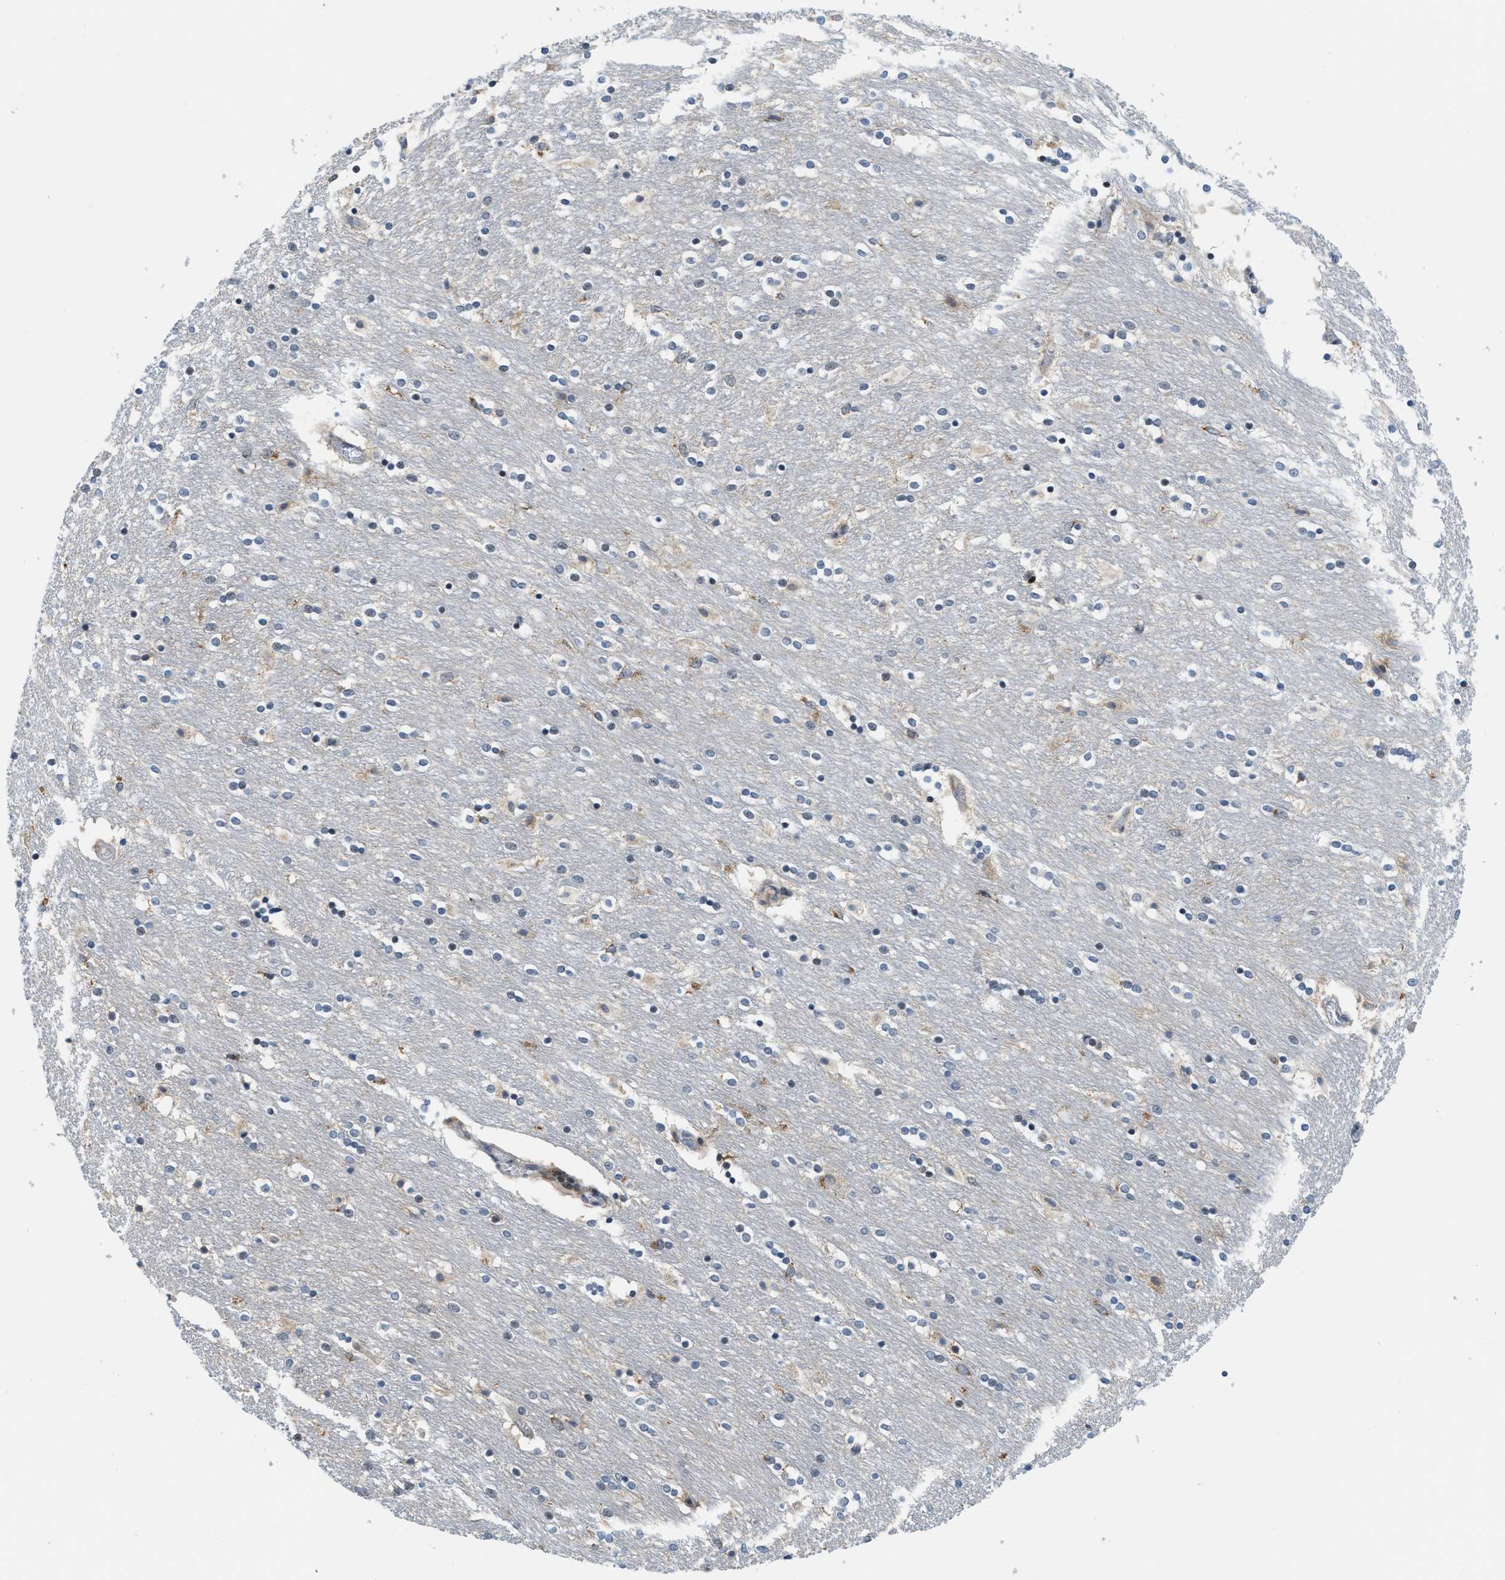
{"staining": {"intensity": "moderate", "quantity": "<25%", "location": "nuclear"}, "tissue": "caudate", "cell_type": "Glial cells", "image_type": "normal", "snomed": [{"axis": "morphology", "description": "Normal tissue, NOS"}, {"axis": "topography", "description": "Lateral ventricle wall"}], "caption": "Protein analysis of unremarkable caudate demonstrates moderate nuclear expression in approximately <25% of glial cells.", "gene": "ING1", "patient": {"sex": "female", "age": 54}}